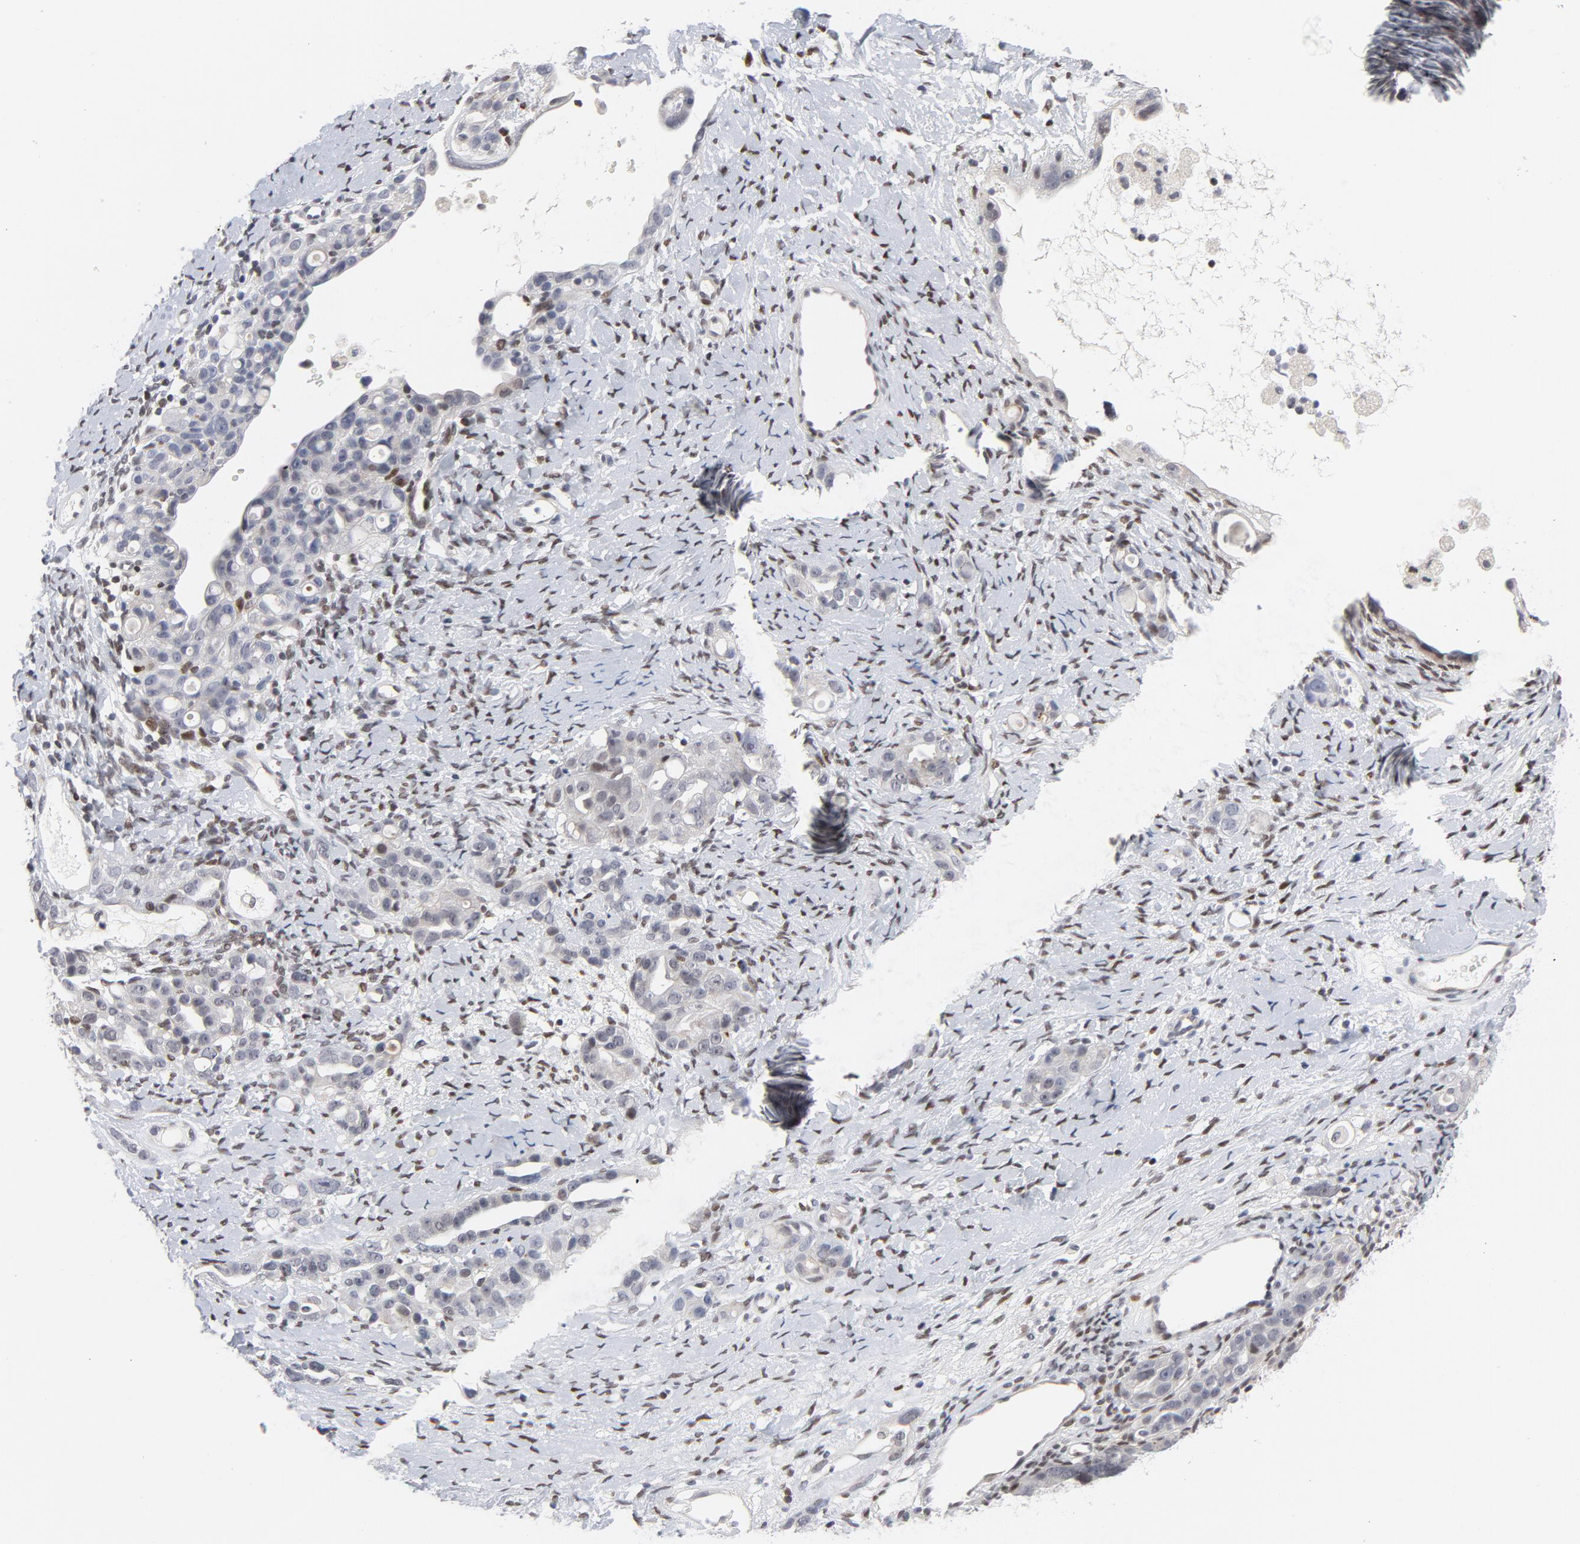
{"staining": {"intensity": "moderate", "quantity": "<25%", "location": "nuclear"}, "tissue": "ovarian cancer", "cell_type": "Tumor cells", "image_type": "cancer", "snomed": [{"axis": "morphology", "description": "Cystadenocarcinoma, serous, NOS"}, {"axis": "topography", "description": "Ovary"}], "caption": "DAB (3,3'-diaminobenzidine) immunohistochemical staining of human serous cystadenocarcinoma (ovarian) shows moderate nuclear protein expression in approximately <25% of tumor cells.", "gene": "NFIC", "patient": {"sex": "female", "age": 66}}